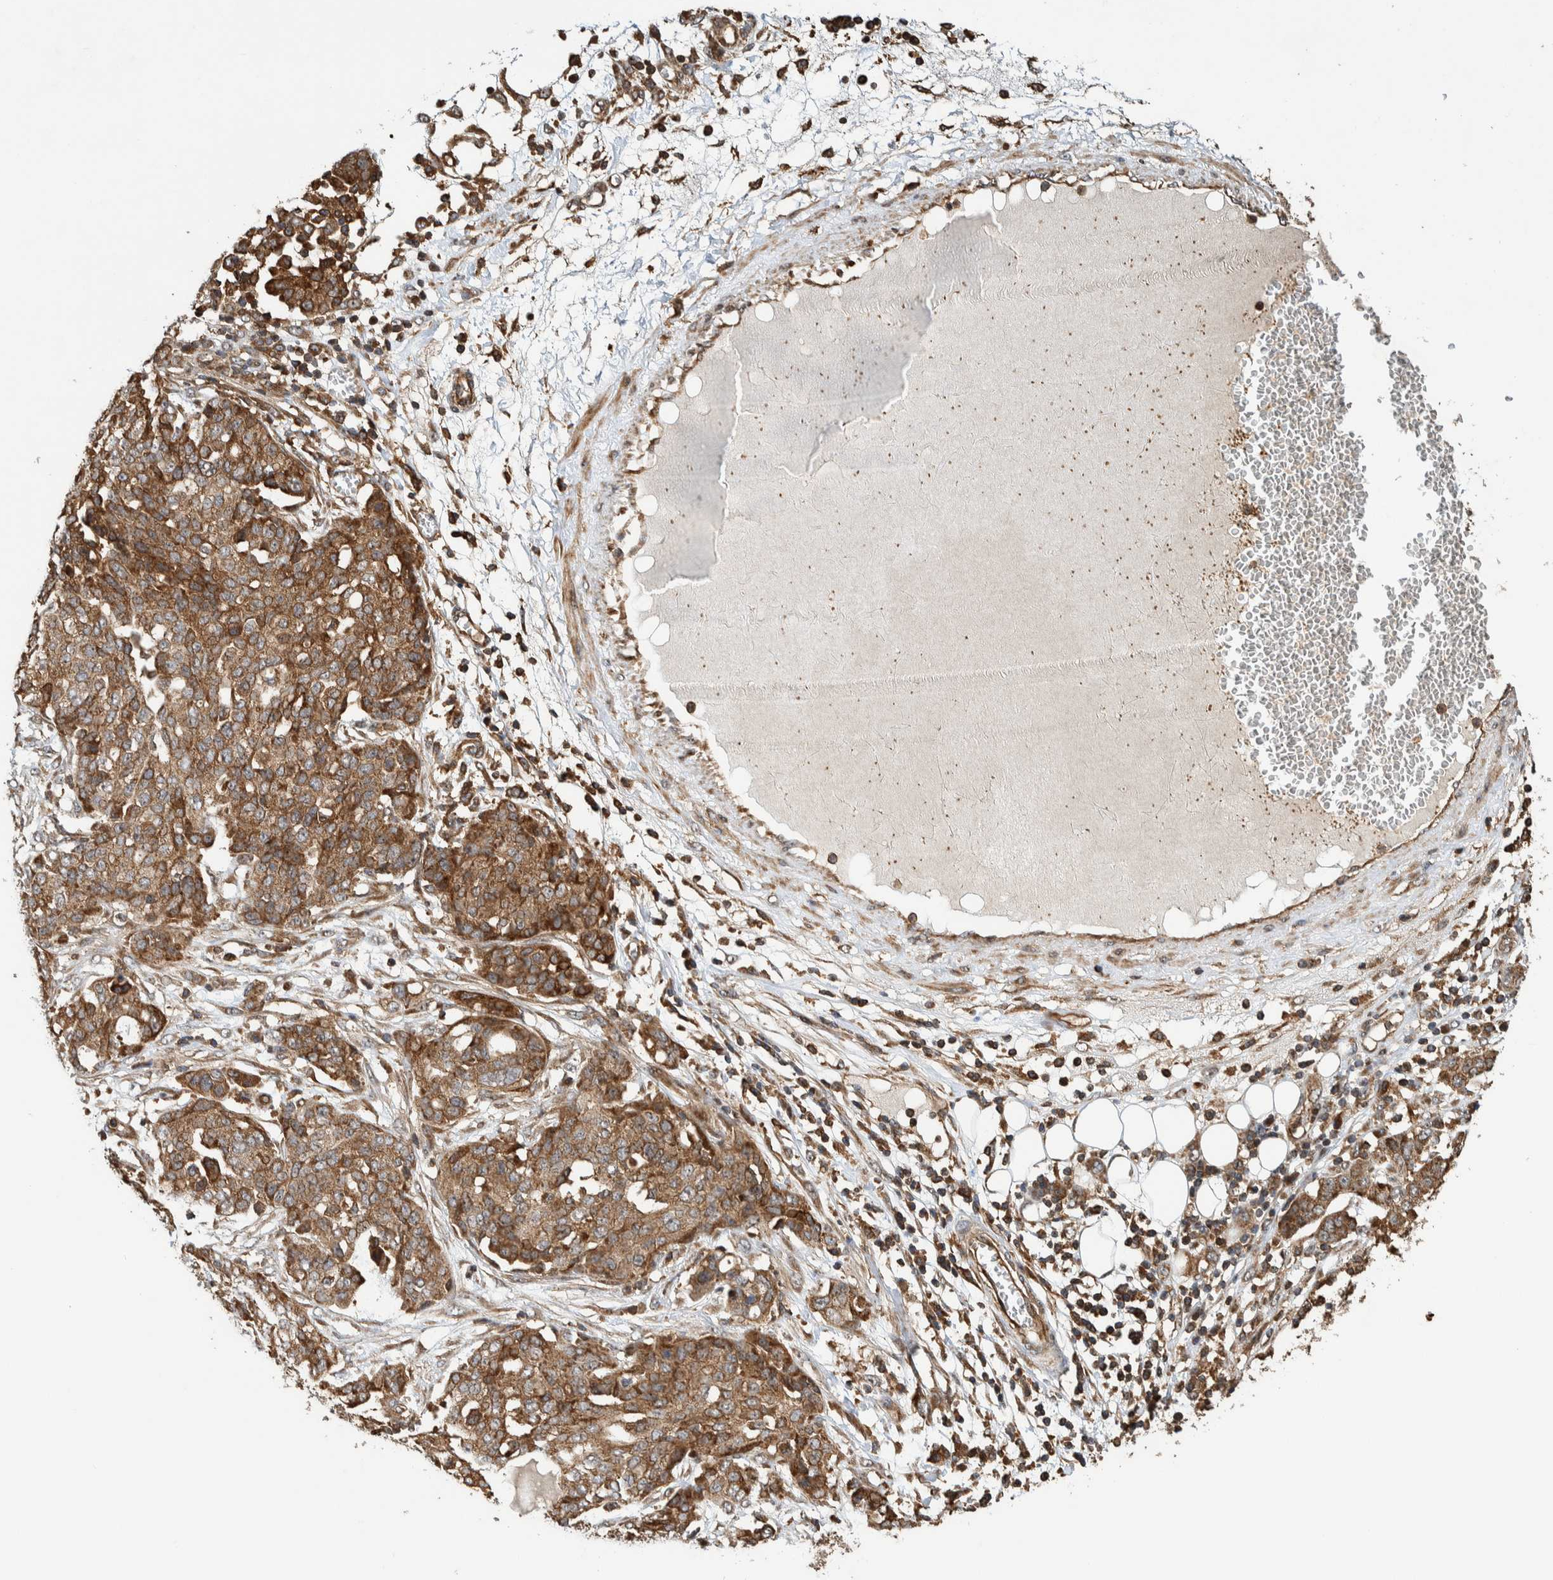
{"staining": {"intensity": "moderate", "quantity": ">75%", "location": "cytoplasmic/membranous"}, "tissue": "ovarian cancer", "cell_type": "Tumor cells", "image_type": "cancer", "snomed": [{"axis": "morphology", "description": "Cystadenocarcinoma, serous, NOS"}, {"axis": "topography", "description": "Soft tissue"}, {"axis": "topography", "description": "Ovary"}], "caption": "A micrograph of ovarian cancer (serous cystadenocarcinoma) stained for a protein demonstrates moderate cytoplasmic/membranous brown staining in tumor cells.", "gene": "CCDC57", "patient": {"sex": "female", "age": 57}}